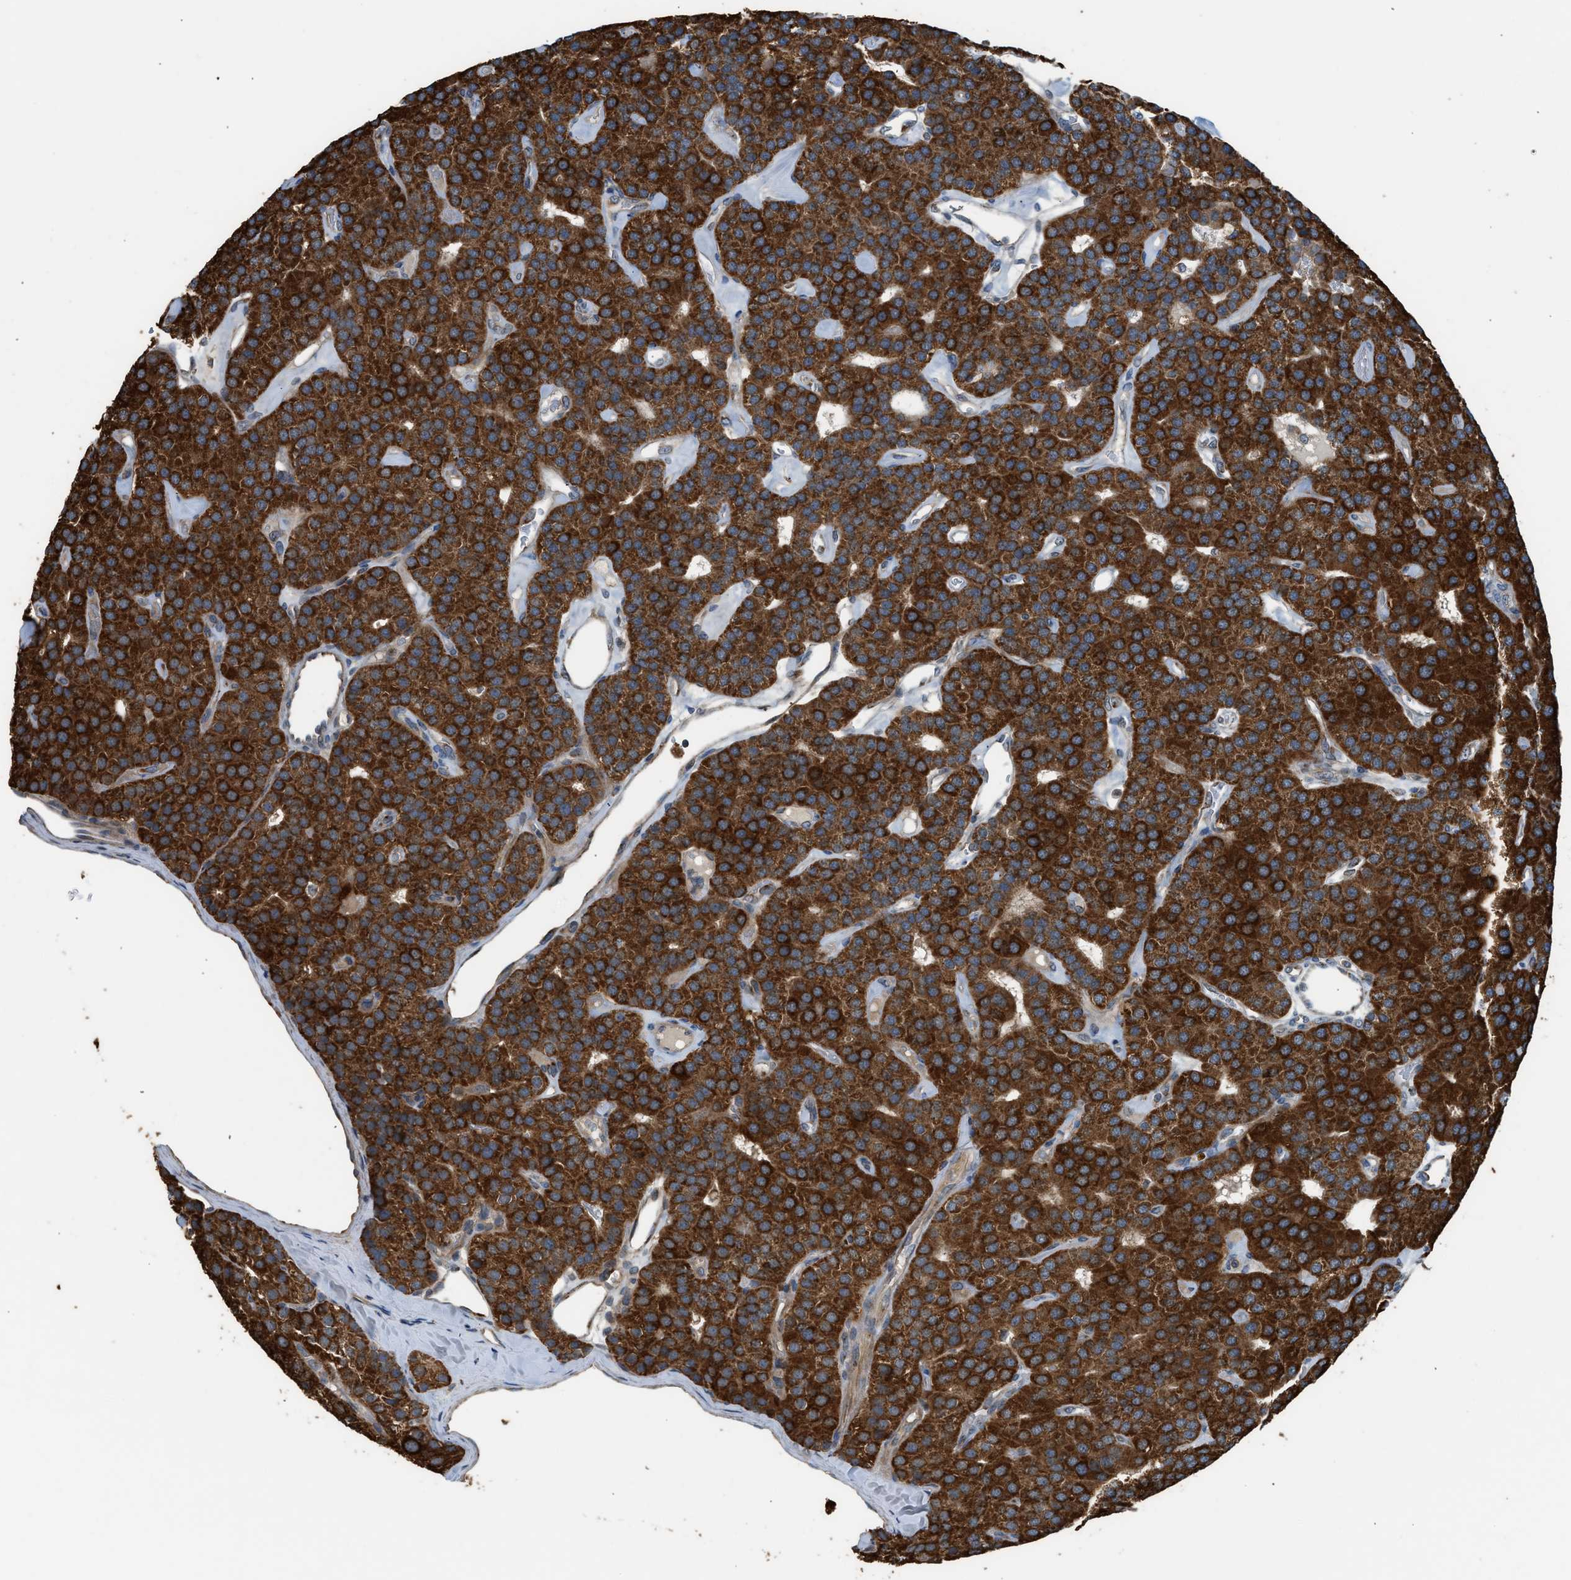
{"staining": {"intensity": "strong", "quantity": ">75%", "location": "cytoplasmic/membranous"}, "tissue": "parathyroid gland", "cell_type": "Glandular cells", "image_type": "normal", "snomed": [{"axis": "morphology", "description": "Normal tissue, NOS"}, {"axis": "morphology", "description": "Adenoma, NOS"}, {"axis": "topography", "description": "Parathyroid gland"}], "caption": "Immunohistochemistry photomicrograph of benign parathyroid gland: human parathyroid gland stained using immunohistochemistry demonstrates high levels of strong protein expression localized specifically in the cytoplasmic/membranous of glandular cells, appearing as a cytoplasmic/membranous brown color.", "gene": "STARD3", "patient": {"sex": "female", "age": 86}}